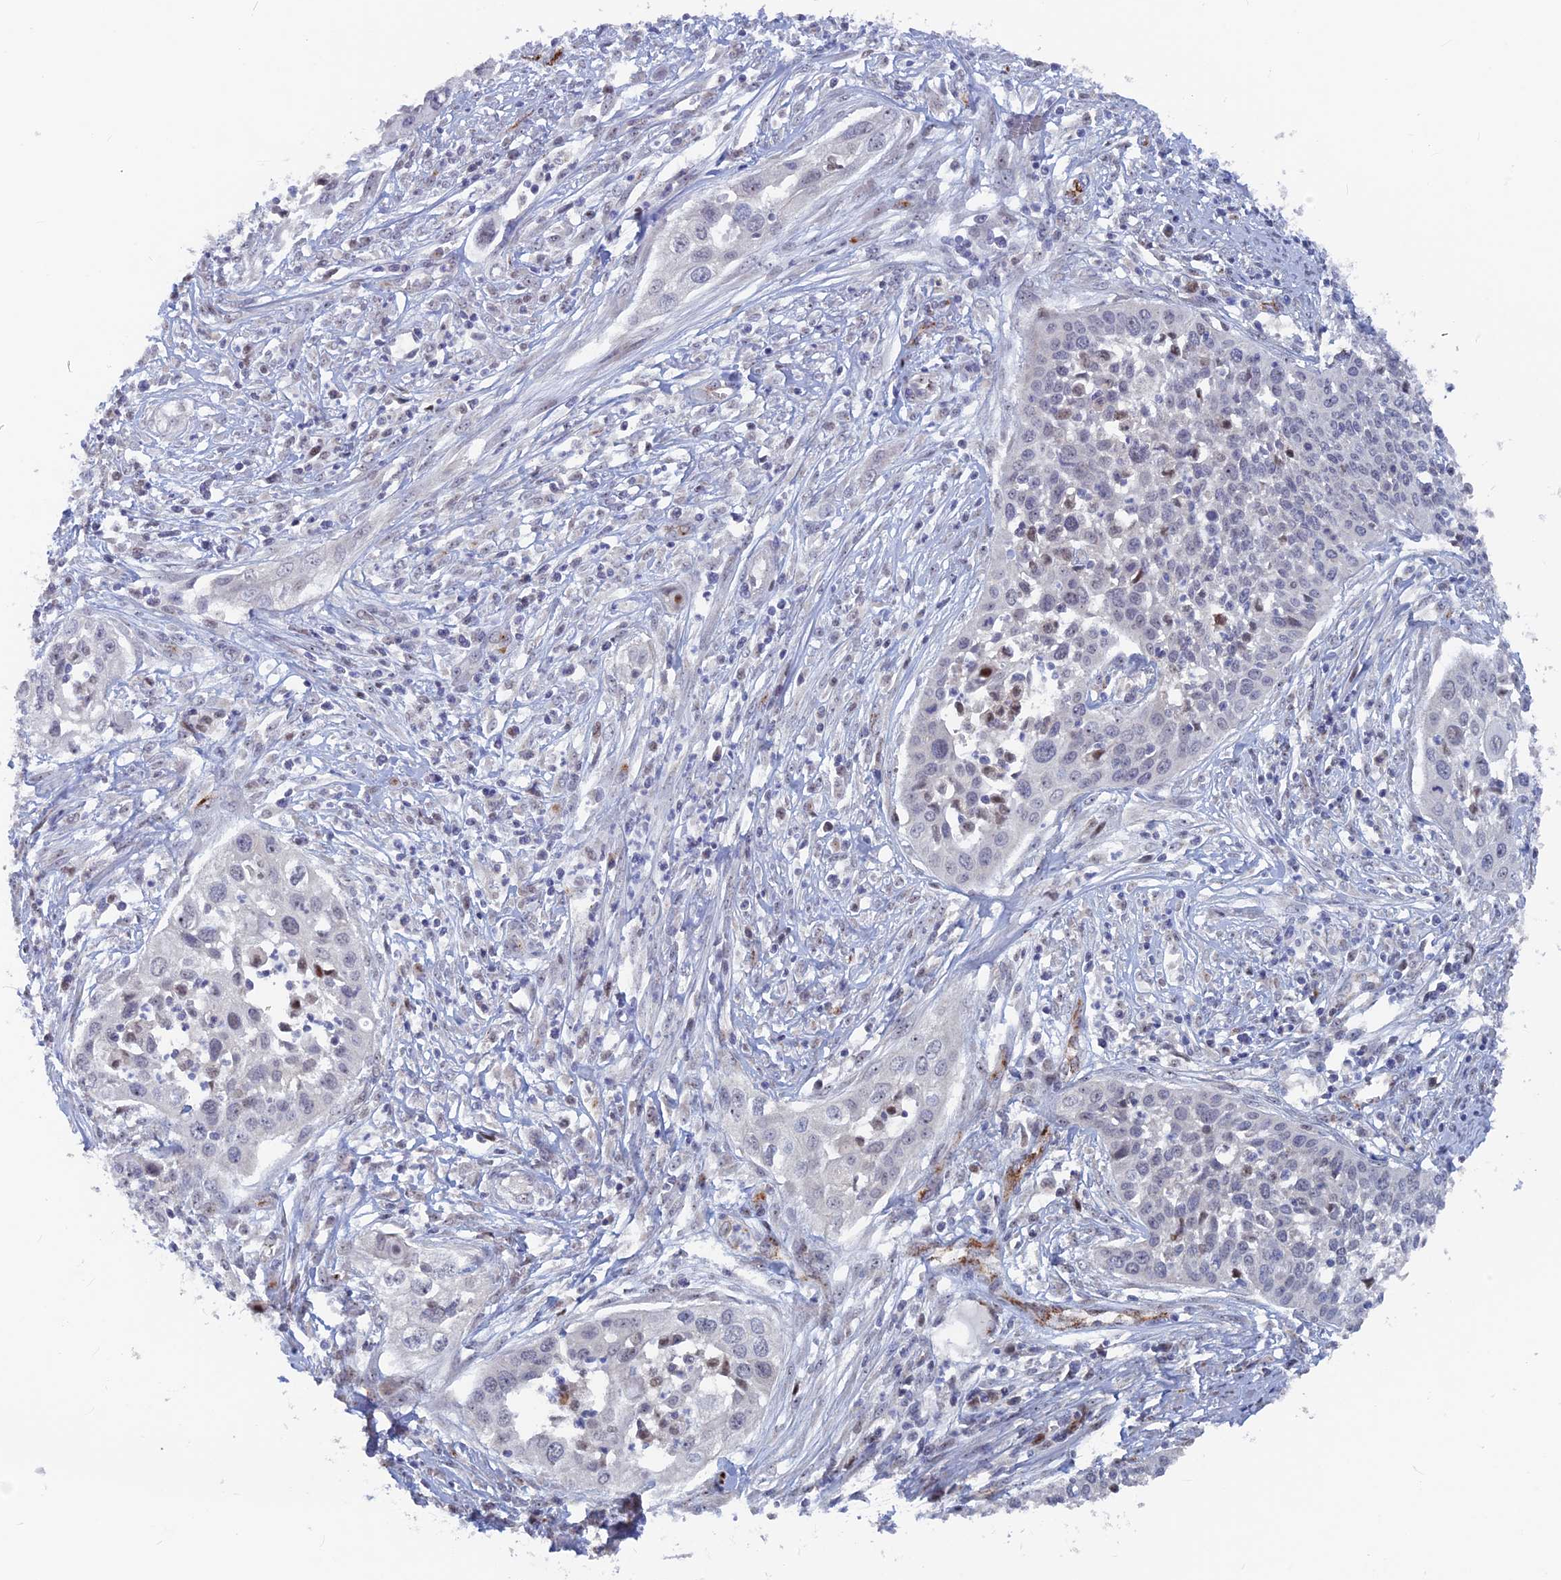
{"staining": {"intensity": "moderate", "quantity": "<25%", "location": "nuclear"}, "tissue": "cervical cancer", "cell_type": "Tumor cells", "image_type": "cancer", "snomed": [{"axis": "morphology", "description": "Squamous cell carcinoma, NOS"}, {"axis": "topography", "description": "Cervix"}], "caption": "Immunohistochemistry image of neoplastic tissue: cervical cancer stained using immunohistochemistry displays low levels of moderate protein expression localized specifically in the nuclear of tumor cells, appearing as a nuclear brown color.", "gene": "SH3D21", "patient": {"sex": "female", "age": 34}}